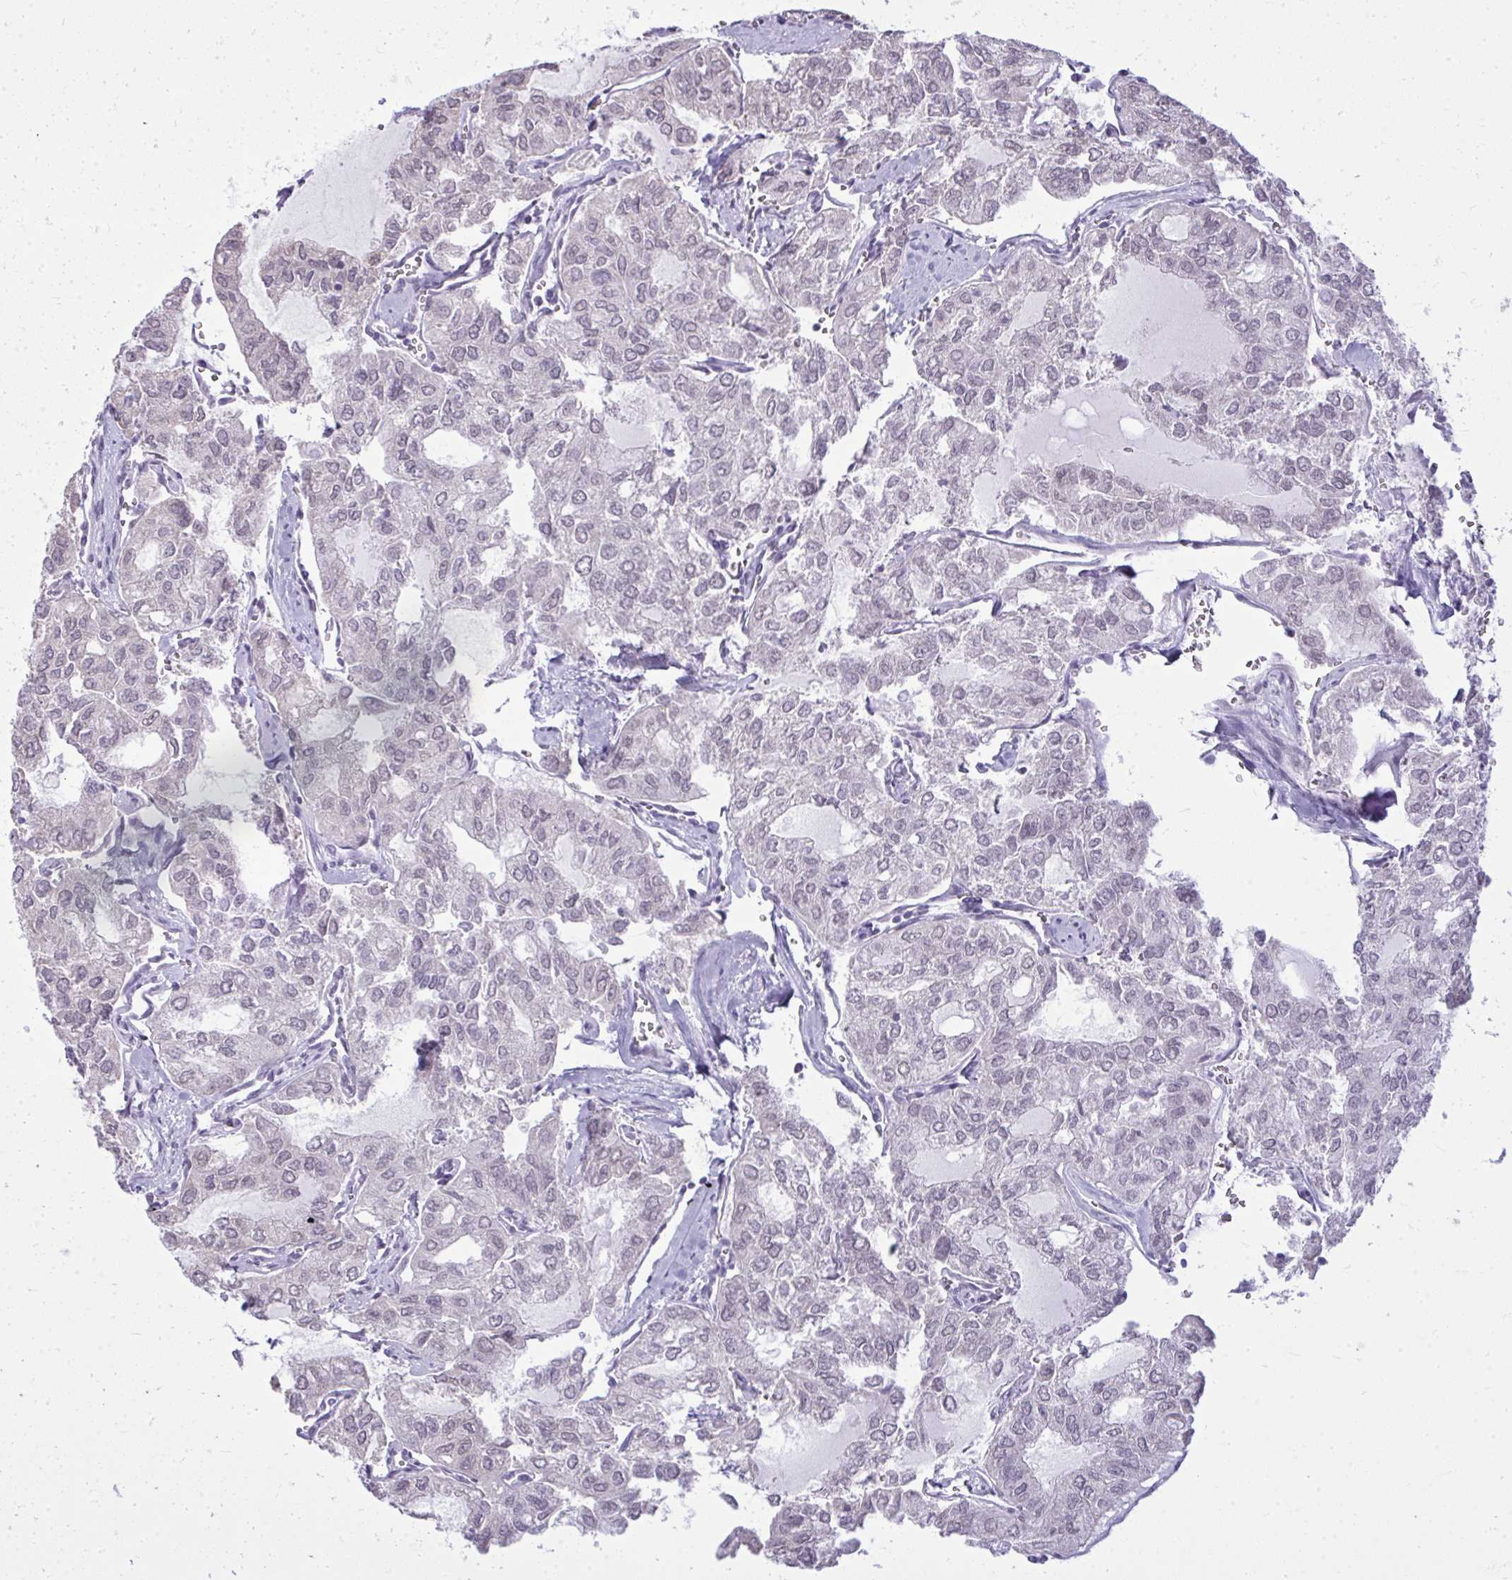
{"staining": {"intensity": "negative", "quantity": "none", "location": "none"}, "tissue": "thyroid cancer", "cell_type": "Tumor cells", "image_type": "cancer", "snomed": [{"axis": "morphology", "description": "Follicular adenoma carcinoma, NOS"}, {"axis": "topography", "description": "Thyroid gland"}], "caption": "Thyroid cancer was stained to show a protein in brown. There is no significant positivity in tumor cells.", "gene": "NPPA", "patient": {"sex": "male", "age": 75}}